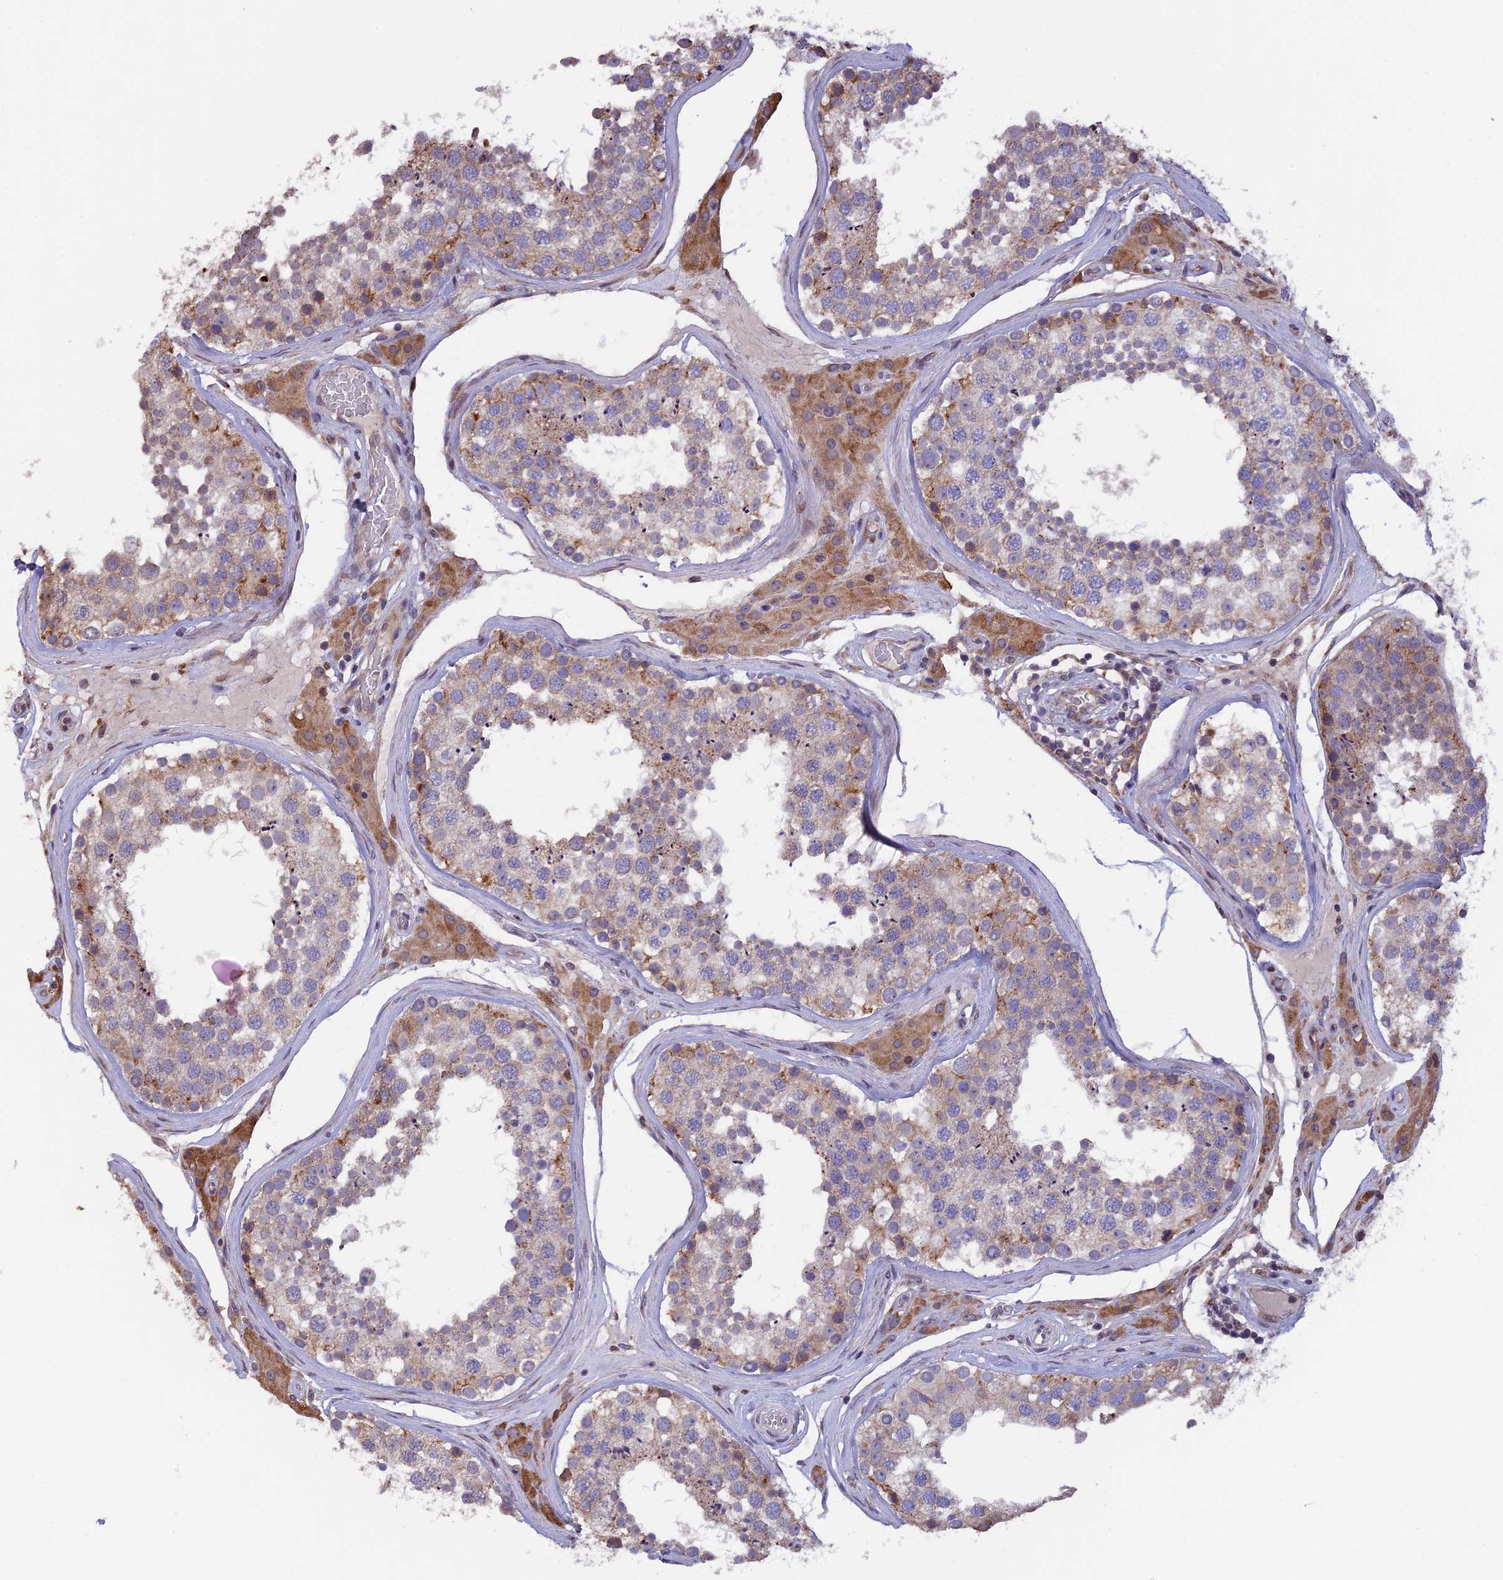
{"staining": {"intensity": "moderate", "quantity": "<25%", "location": "cytoplasmic/membranous"}, "tissue": "testis", "cell_type": "Cells in seminiferous ducts", "image_type": "normal", "snomed": [{"axis": "morphology", "description": "Normal tissue, NOS"}, {"axis": "topography", "description": "Testis"}], "caption": "Cells in seminiferous ducts reveal moderate cytoplasmic/membranous expression in about <25% of cells in benign testis. The staining is performed using DAB (3,3'-diaminobenzidine) brown chromogen to label protein expression. The nuclei are counter-stained blue using hematoxylin.", "gene": "DMRTA2", "patient": {"sex": "male", "age": 46}}